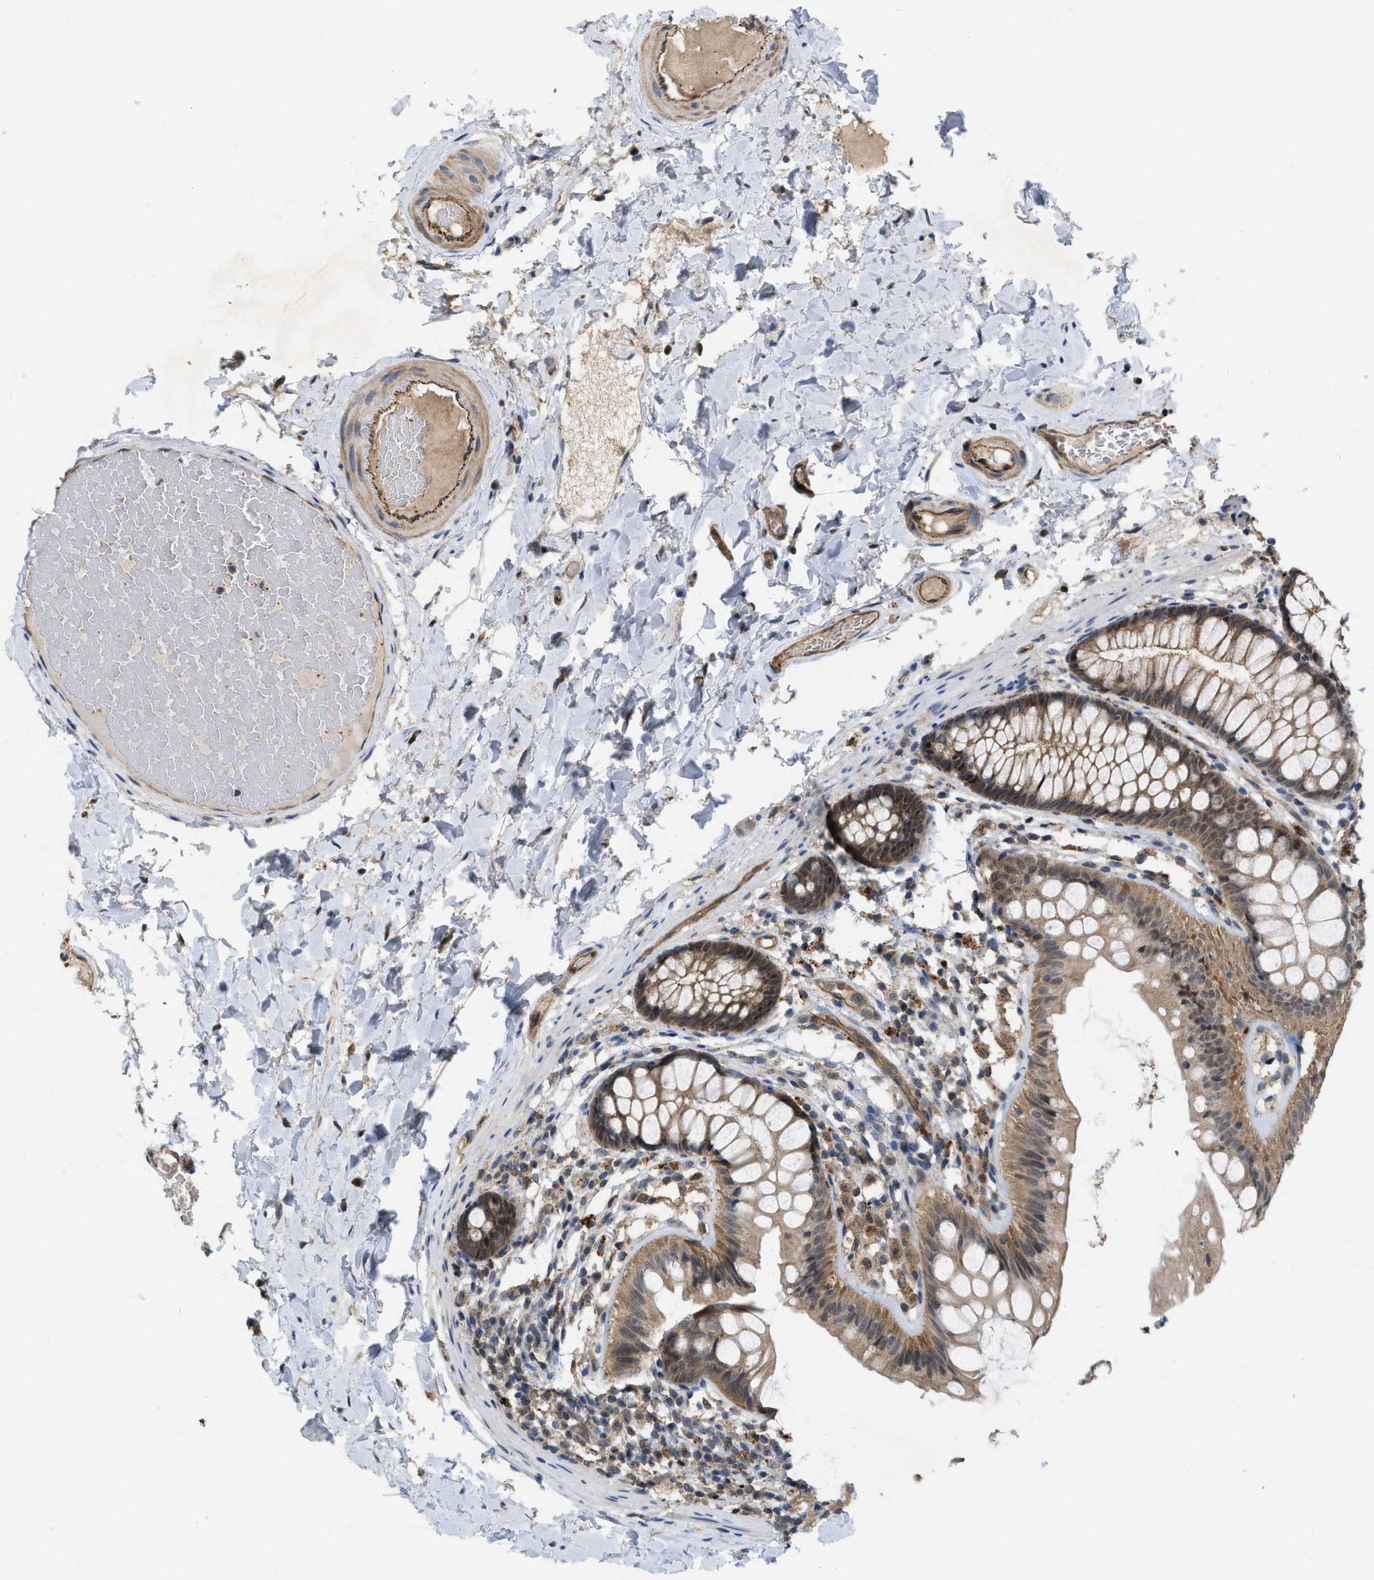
{"staining": {"intensity": "strong", "quantity": ">75%", "location": "cytoplasmic/membranous"}, "tissue": "colon", "cell_type": "Endothelial cells", "image_type": "normal", "snomed": [{"axis": "morphology", "description": "Normal tissue, NOS"}, {"axis": "topography", "description": "Colon"}], "caption": "Colon stained with a brown dye reveals strong cytoplasmic/membranous positive staining in about >75% of endothelial cells.", "gene": "NAPEPLD", "patient": {"sex": "female", "age": 56}}